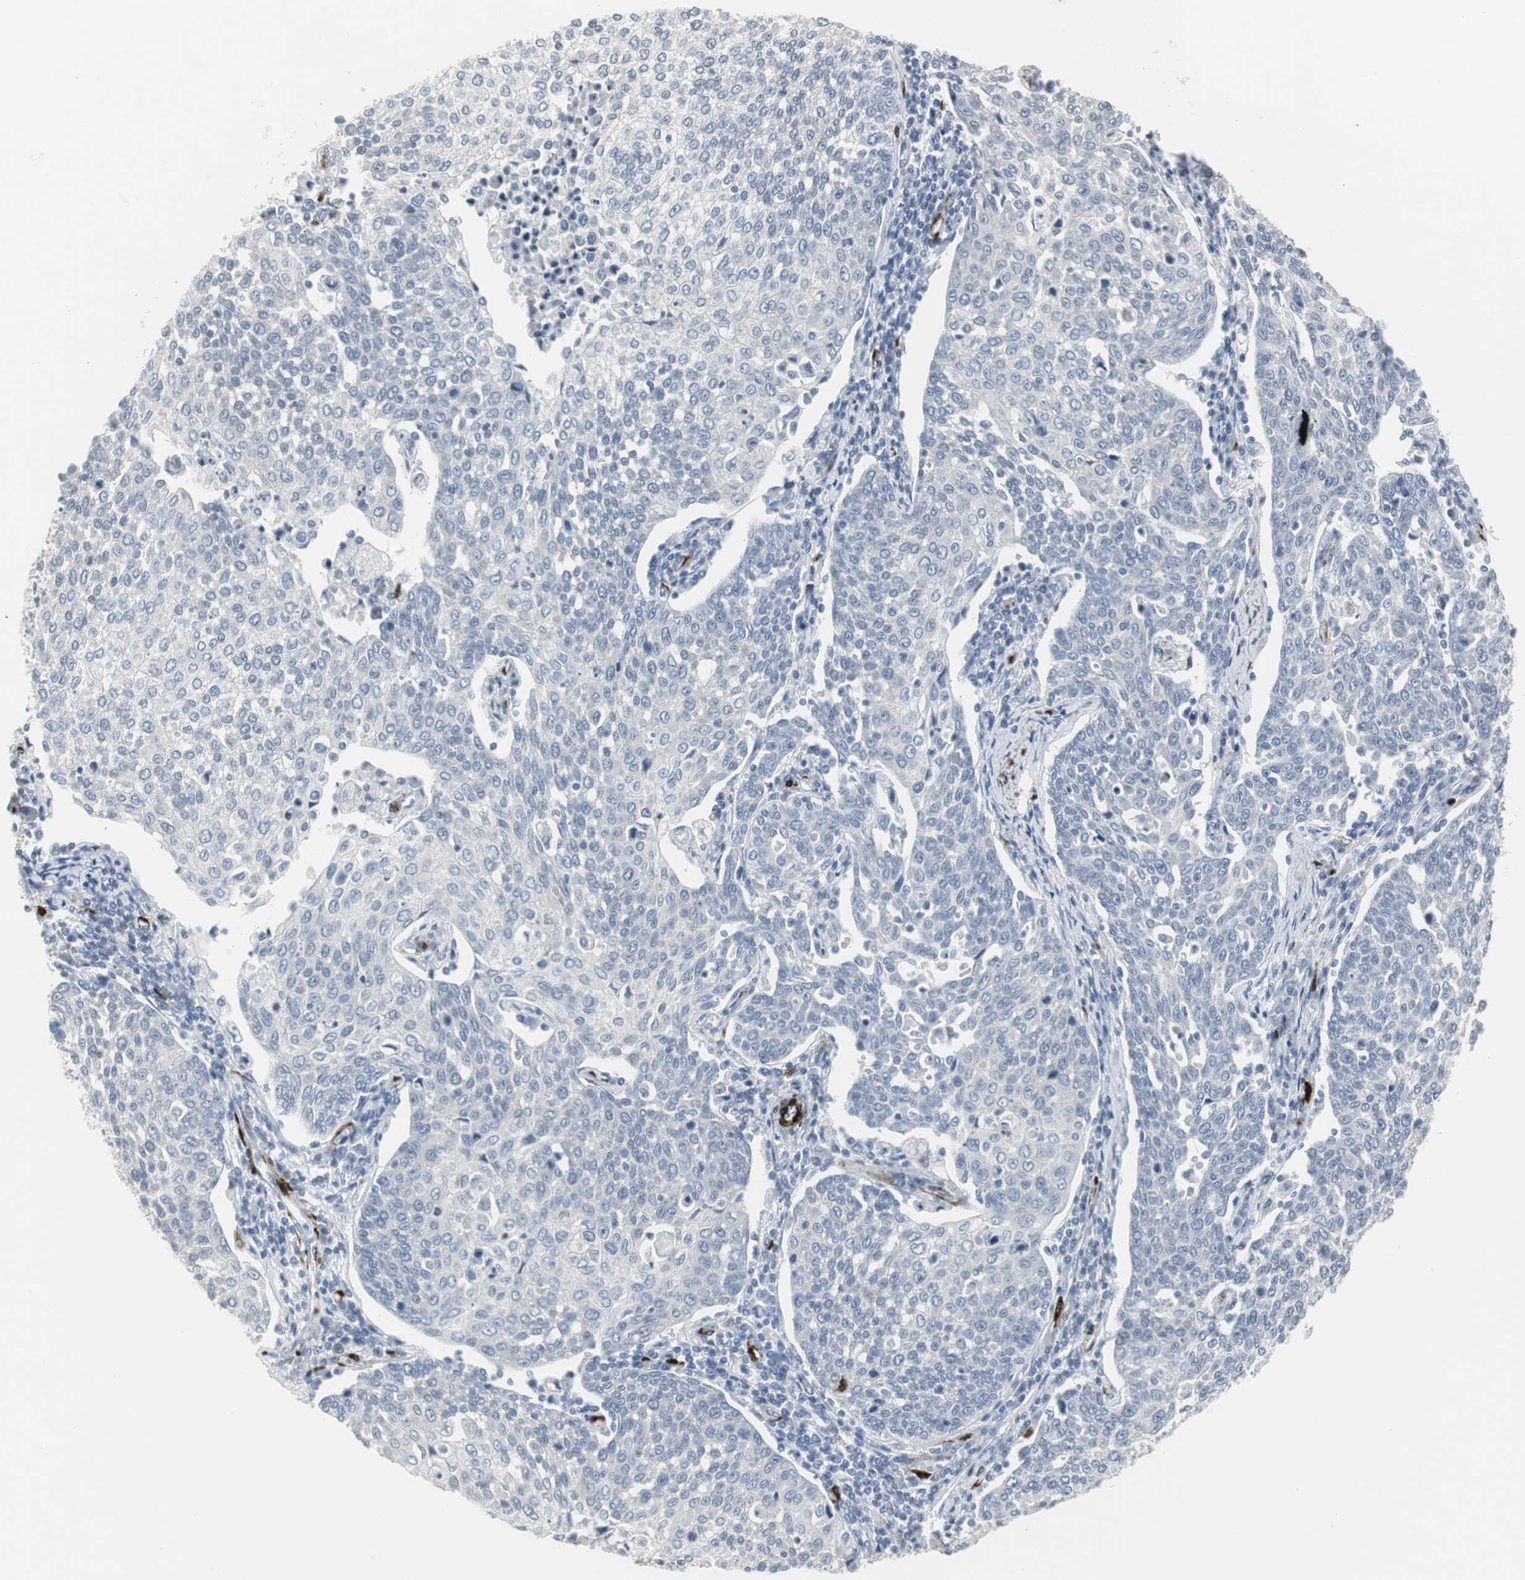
{"staining": {"intensity": "negative", "quantity": "none", "location": "none"}, "tissue": "cervical cancer", "cell_type": "Tumor cells", "image_type": "cancer", "snomed": [{"axis": "morphology", "description": "Squamous cell carcinoma, NOS"}, {"axis": "topography", "description": "Cervix"}], "caption": "IHC micrograph of neoplastic tissue: cervical cancer (squamous cell carcinoma) stained with DAB (3,3'-diaminobenzidine) exhibits no significant protein staining in tumor cells. (Brightfield microscopy of DAB immunohistochemistry (IHC) at high magnification).", "gene": "PPP1R14A", "patient": {"sex": "female", "age": 34}}